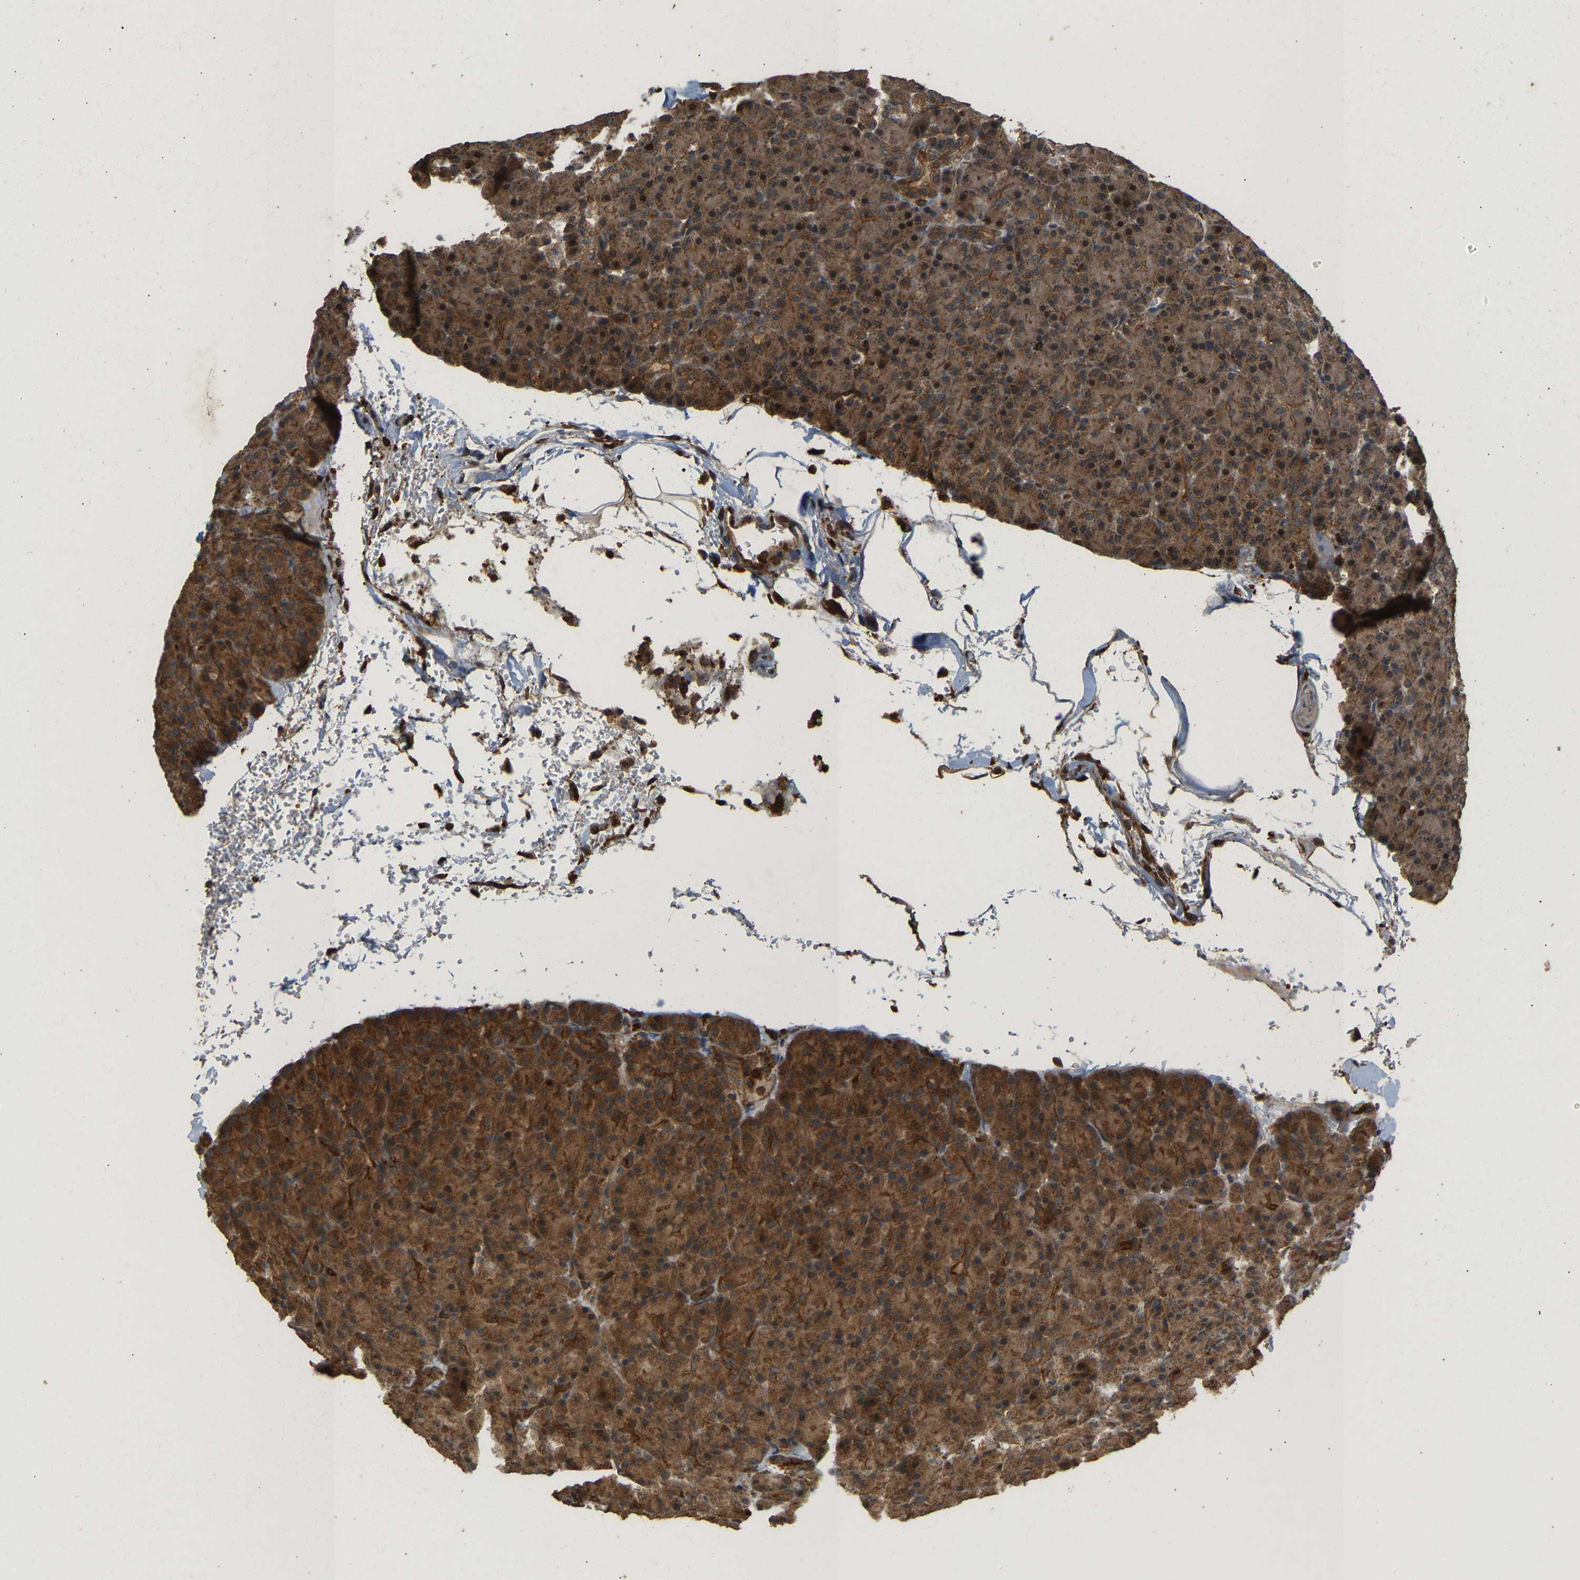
{"staining": {"intensity": "strong", "quantity": ">75%", "location": "cytoplasmic/membranous"}, "tissue": "pancreas", "cell_type": "Exocrine glandular cells", "image_type": "normal", "snomed": [{"axis": "morphology", "description": "Normal tissue, NOS"}, {"axis": "topography", "description": "Pancreas"}], "caption": "The photomicrograph shows immunohistochemical staining of normal pancreas. There is strong cytoplasmic/membranous staining is identified in about >75% of exocrine glandular cells.", "gene": "ENSG00000282218", "patient": {"sex": "female", "age": 43}}